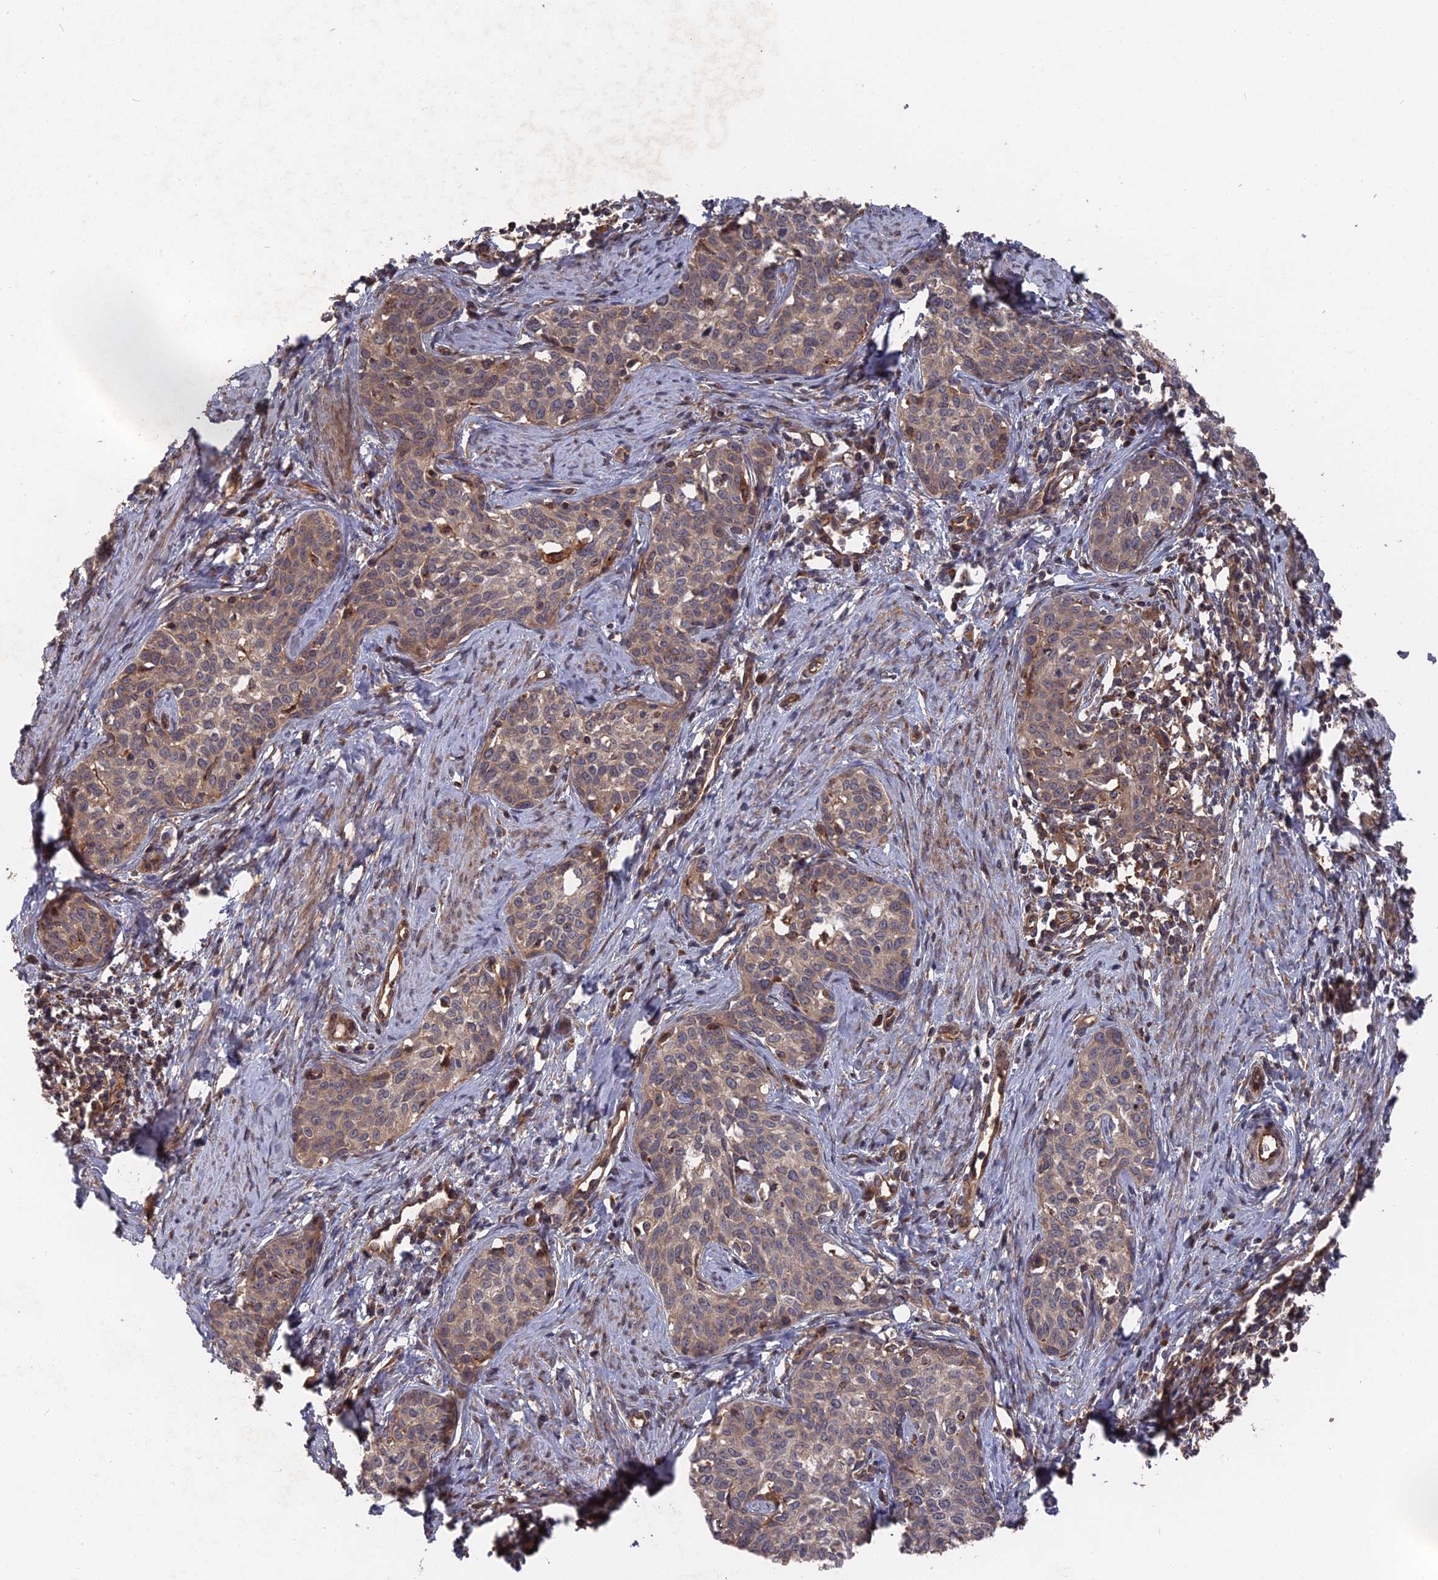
{"staining": {"intensity": "moderate", "quantity": ">75%", "location": "cytoplasmic/membranous"}, "tissue": "cervical cancer", "cell_type": "Tumor cells", "image_type": "cancer", "snomed": [{"axis": "morphology", "description": "Squamous cell carcinoma, NOS"}, {"axis": "topography", "description": "Cervix"}], "caption": "Immunohistochemistry (IHC) histopathology image of neoplastic tissue: human cervical squamous cell carcinoma stained using IHC reveals medium levels of moderate protein expression localized specifically in the cytoplasmic/membranous of tumor cells, appearing as a cytoplasmic/membranous brown color.", "gene": "DEF8", "patient": {"sex": "female", "age": 52}}